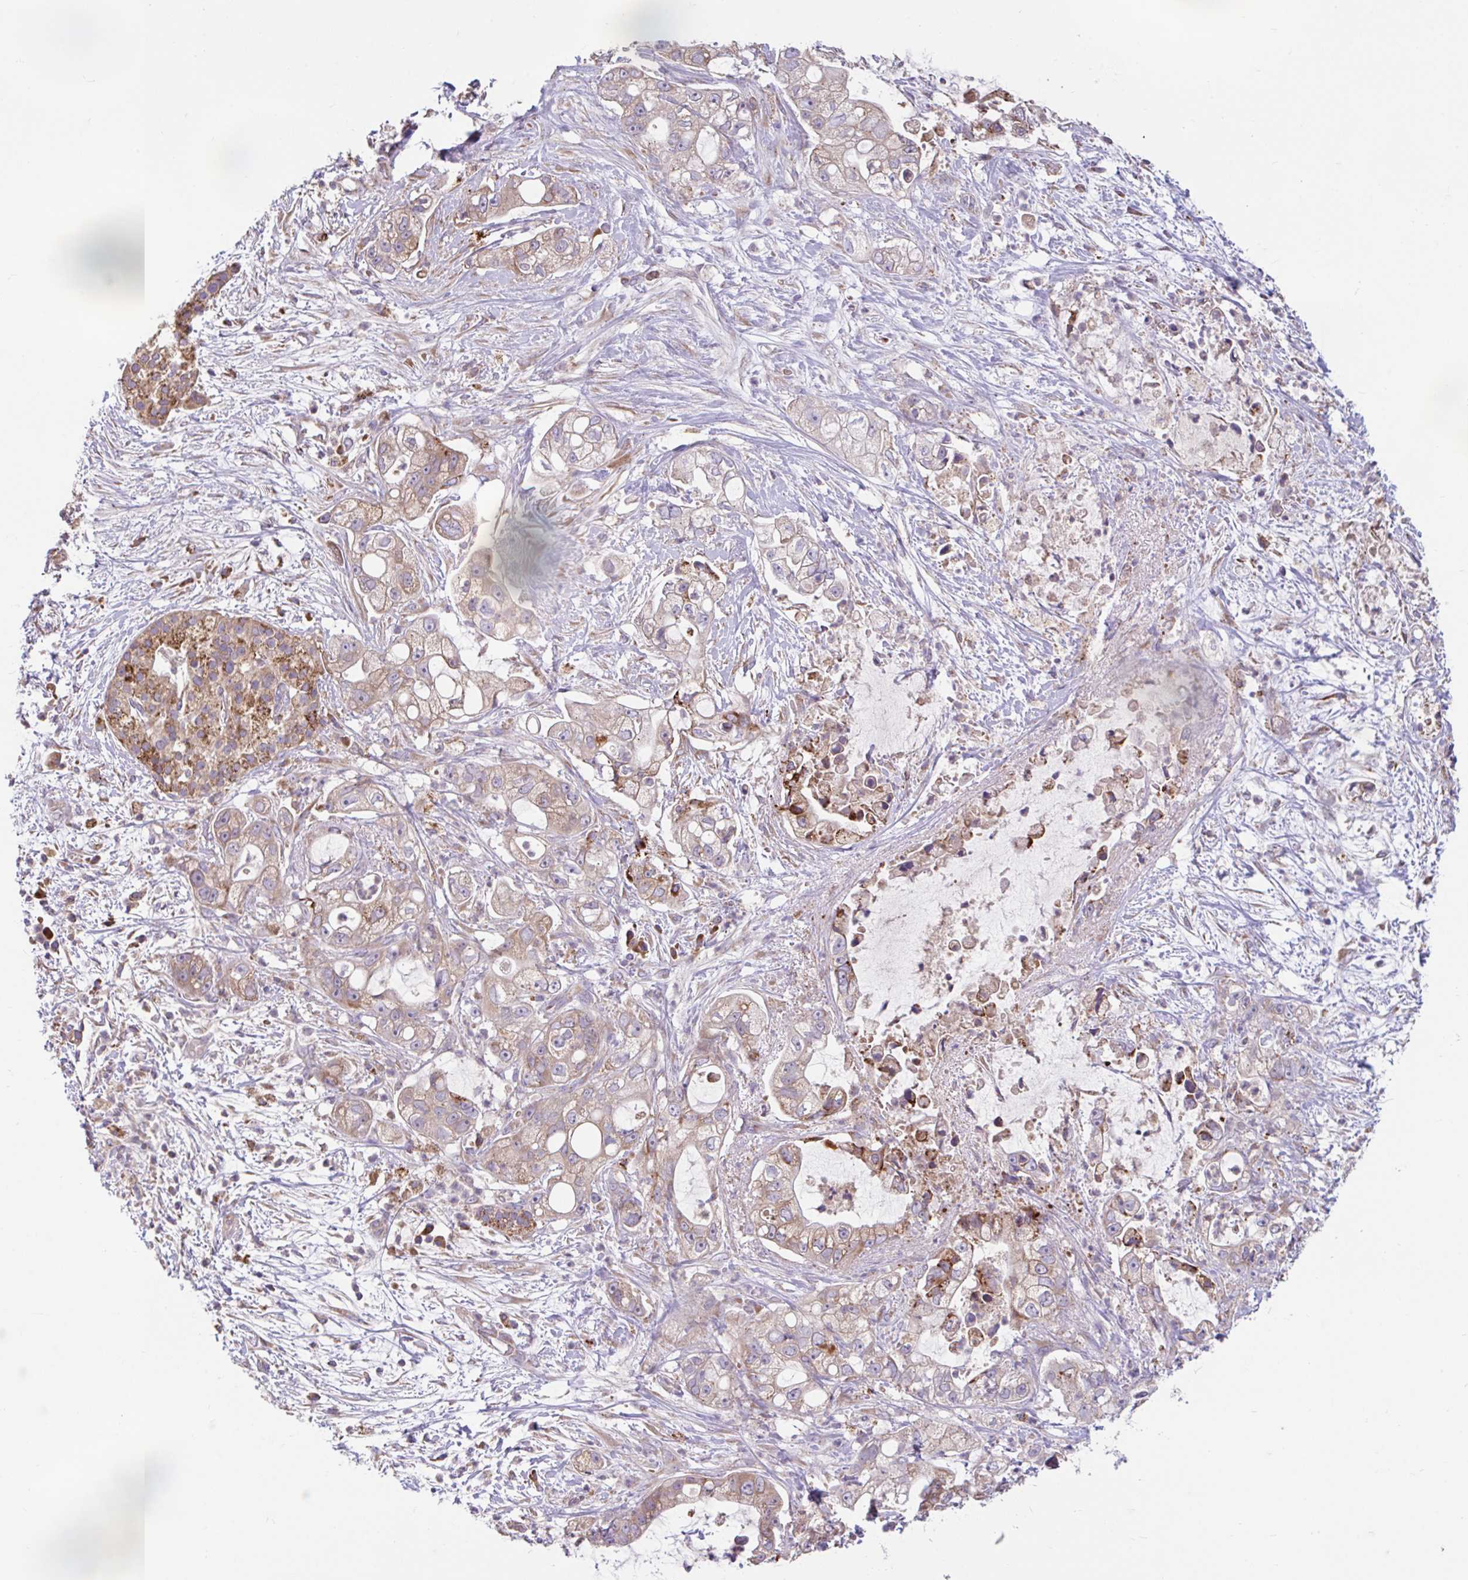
{"staining": {"intensity": "weak", "quantity": ">75%", "location": "cytoplasmic/membranous"}, "tissue": "pancreatic cancer", "cell_type": "Tumor cells", "image_type": "cancer", "snomed": [{"axis": "morphology", "description": "Adenocarcinoma, NOS"}, {"axis": "topography", "description": "Pancreas"}], "caption": "Pancreatic adenocarcinoma stained with DAB immunohistochemistry exhibits low levels of weak cytoplasmic/membranous positivity in approximately >75% of tumor cells. (Stains: DAB (3,3'-diaminobenzidine) in brown, nuclei in blue, Microscopy: brightfield microscopy at high magnification).", "gene": "RALBP1", "patient": {"sex": "female", "age": 69}}